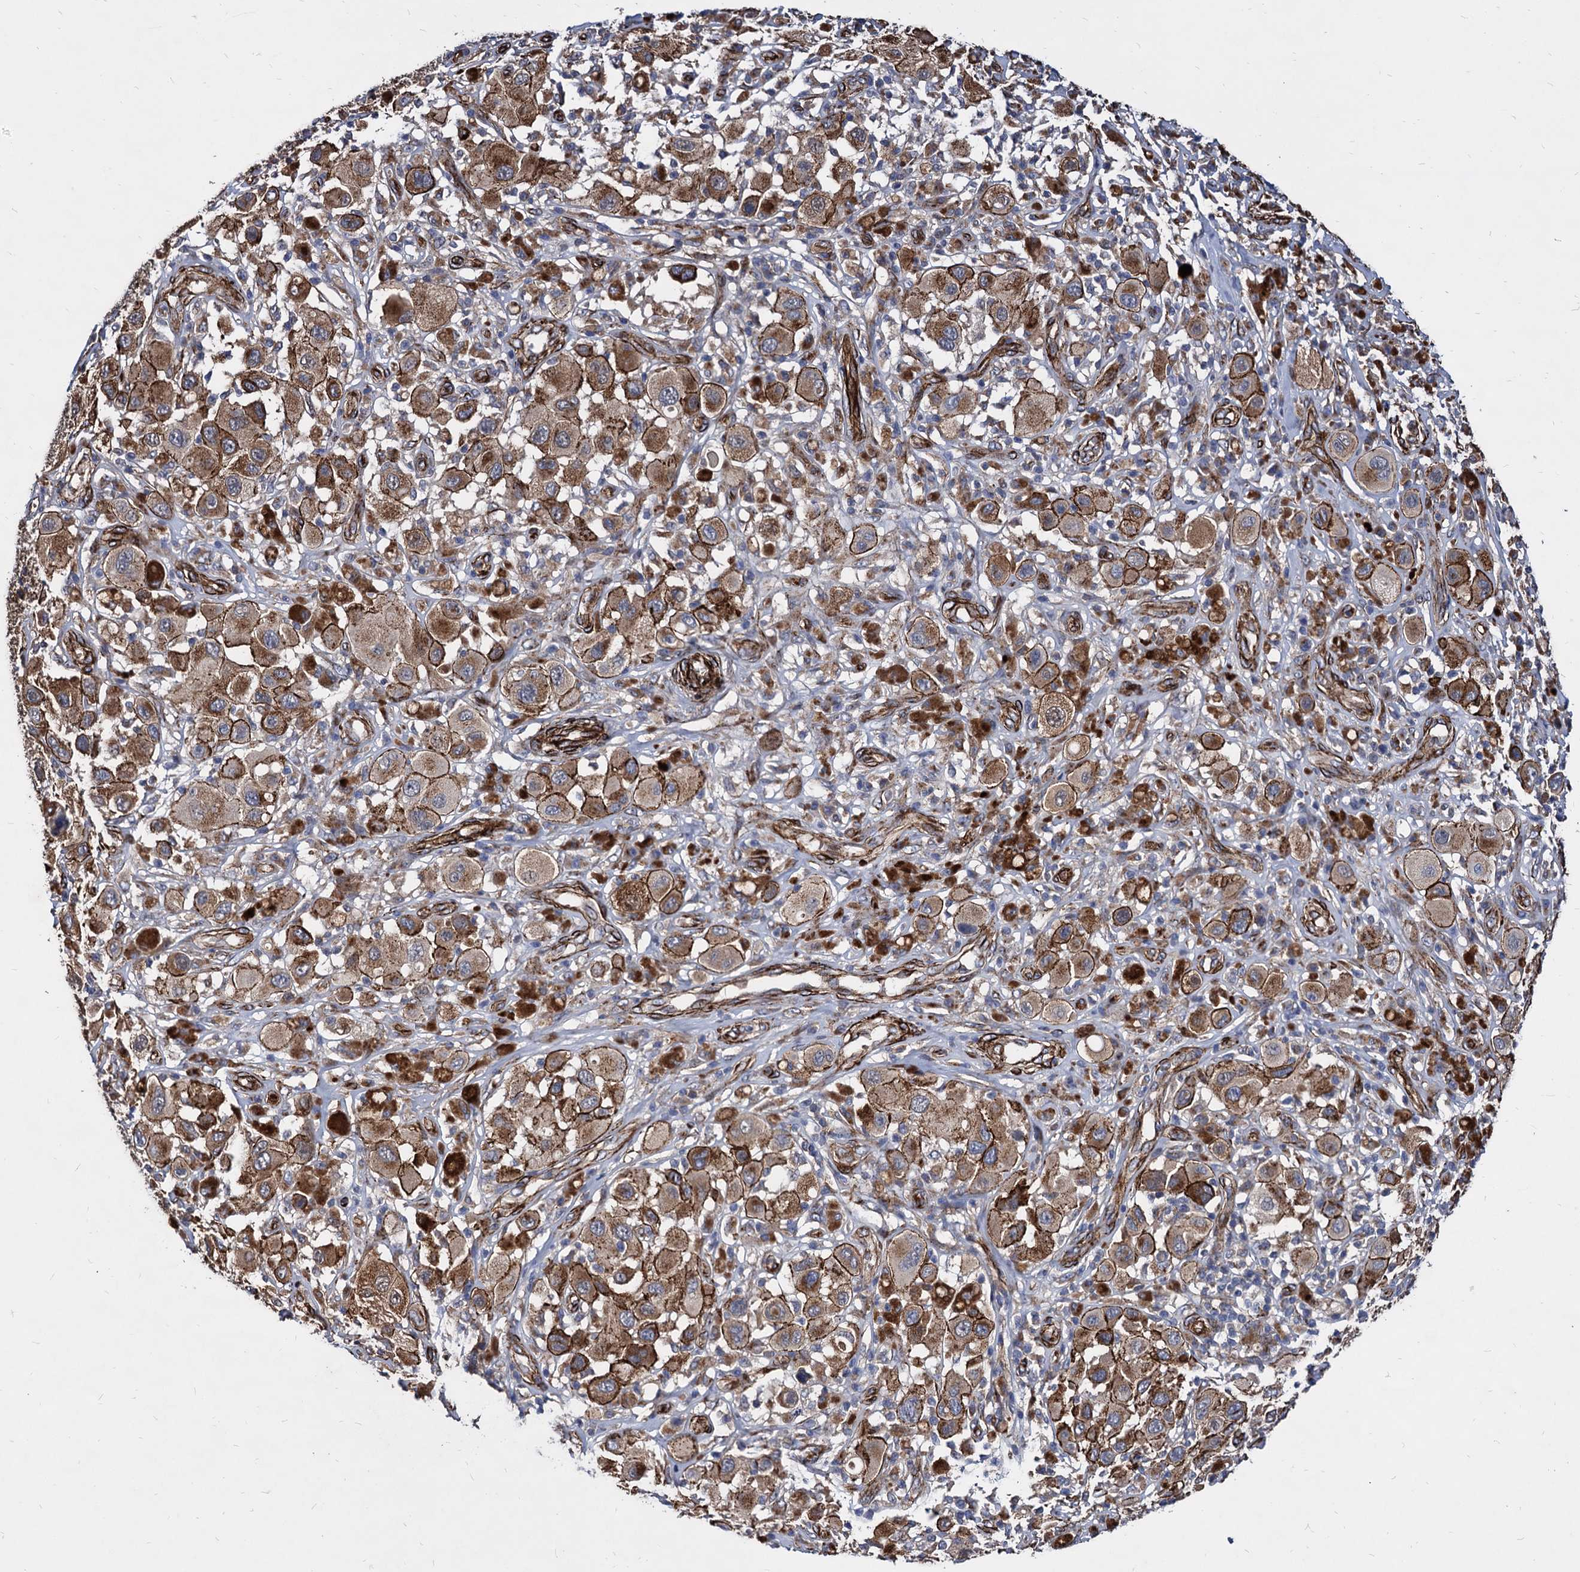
{"staining": {"intensity": "moderate", "quantity": ">75%", "location": "cytoplasmic/membranous"}, "tissue": "melanoma", "cell_type": "Tumor cells", "image_type": "cancer", "snomed": [{"axis": "morphology", "description": "Malignant melanoma, Metastatic site"}, {"axis": "topography", "description": "Skin"}], "caption": "Melanoma stained with IHC shows moderate cytoplasmic/membranous positivity in approximately >75% of tumor cells. The protein of interest is shown in brown color, while the nuclei are stained blue.", "gene": "WDR11", "patient": {"sex": "male", "age": 41}}